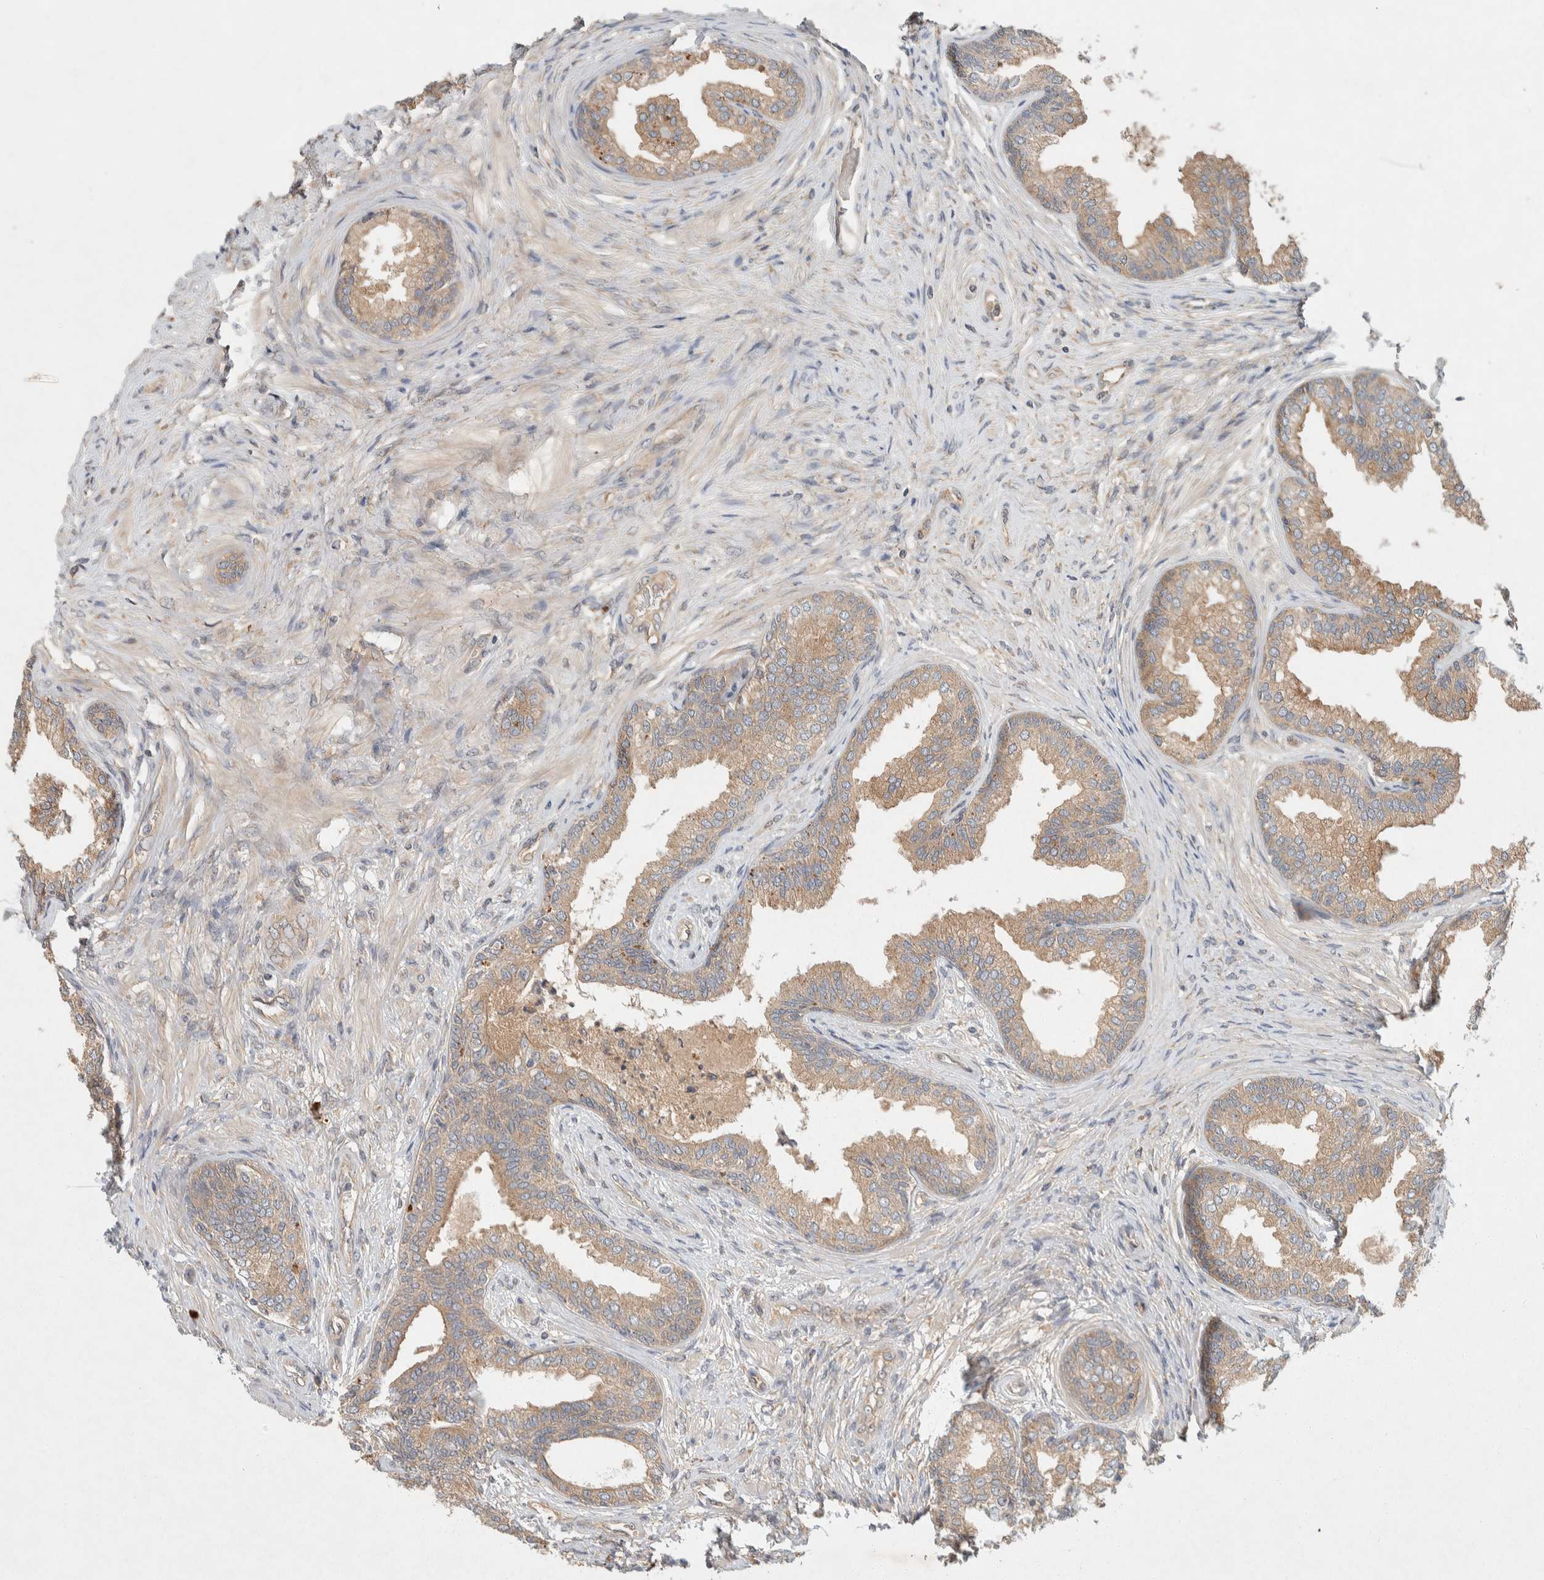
{"staining": {"intensity": "moderate", "quantity": ">75%", "location": "cytoplasmic/membranous"}, "tissue": "prostate", "cell_type": "Glandular cells", "image_type": "normal", "snomed": [{"axis": "morphology", "description": "Normal tissue, NOS"}, {"axis": "topography", "description": "Prostate"}], "caption": "This histopathology image shows immunohistochemistry (IHC) staining of benign prostate, with medium moderate cytoplasmic/membranous staining in approximately >75% of glandular cells.", "gene": "PXK", "patient": {"sex": "male", "age": 76}}